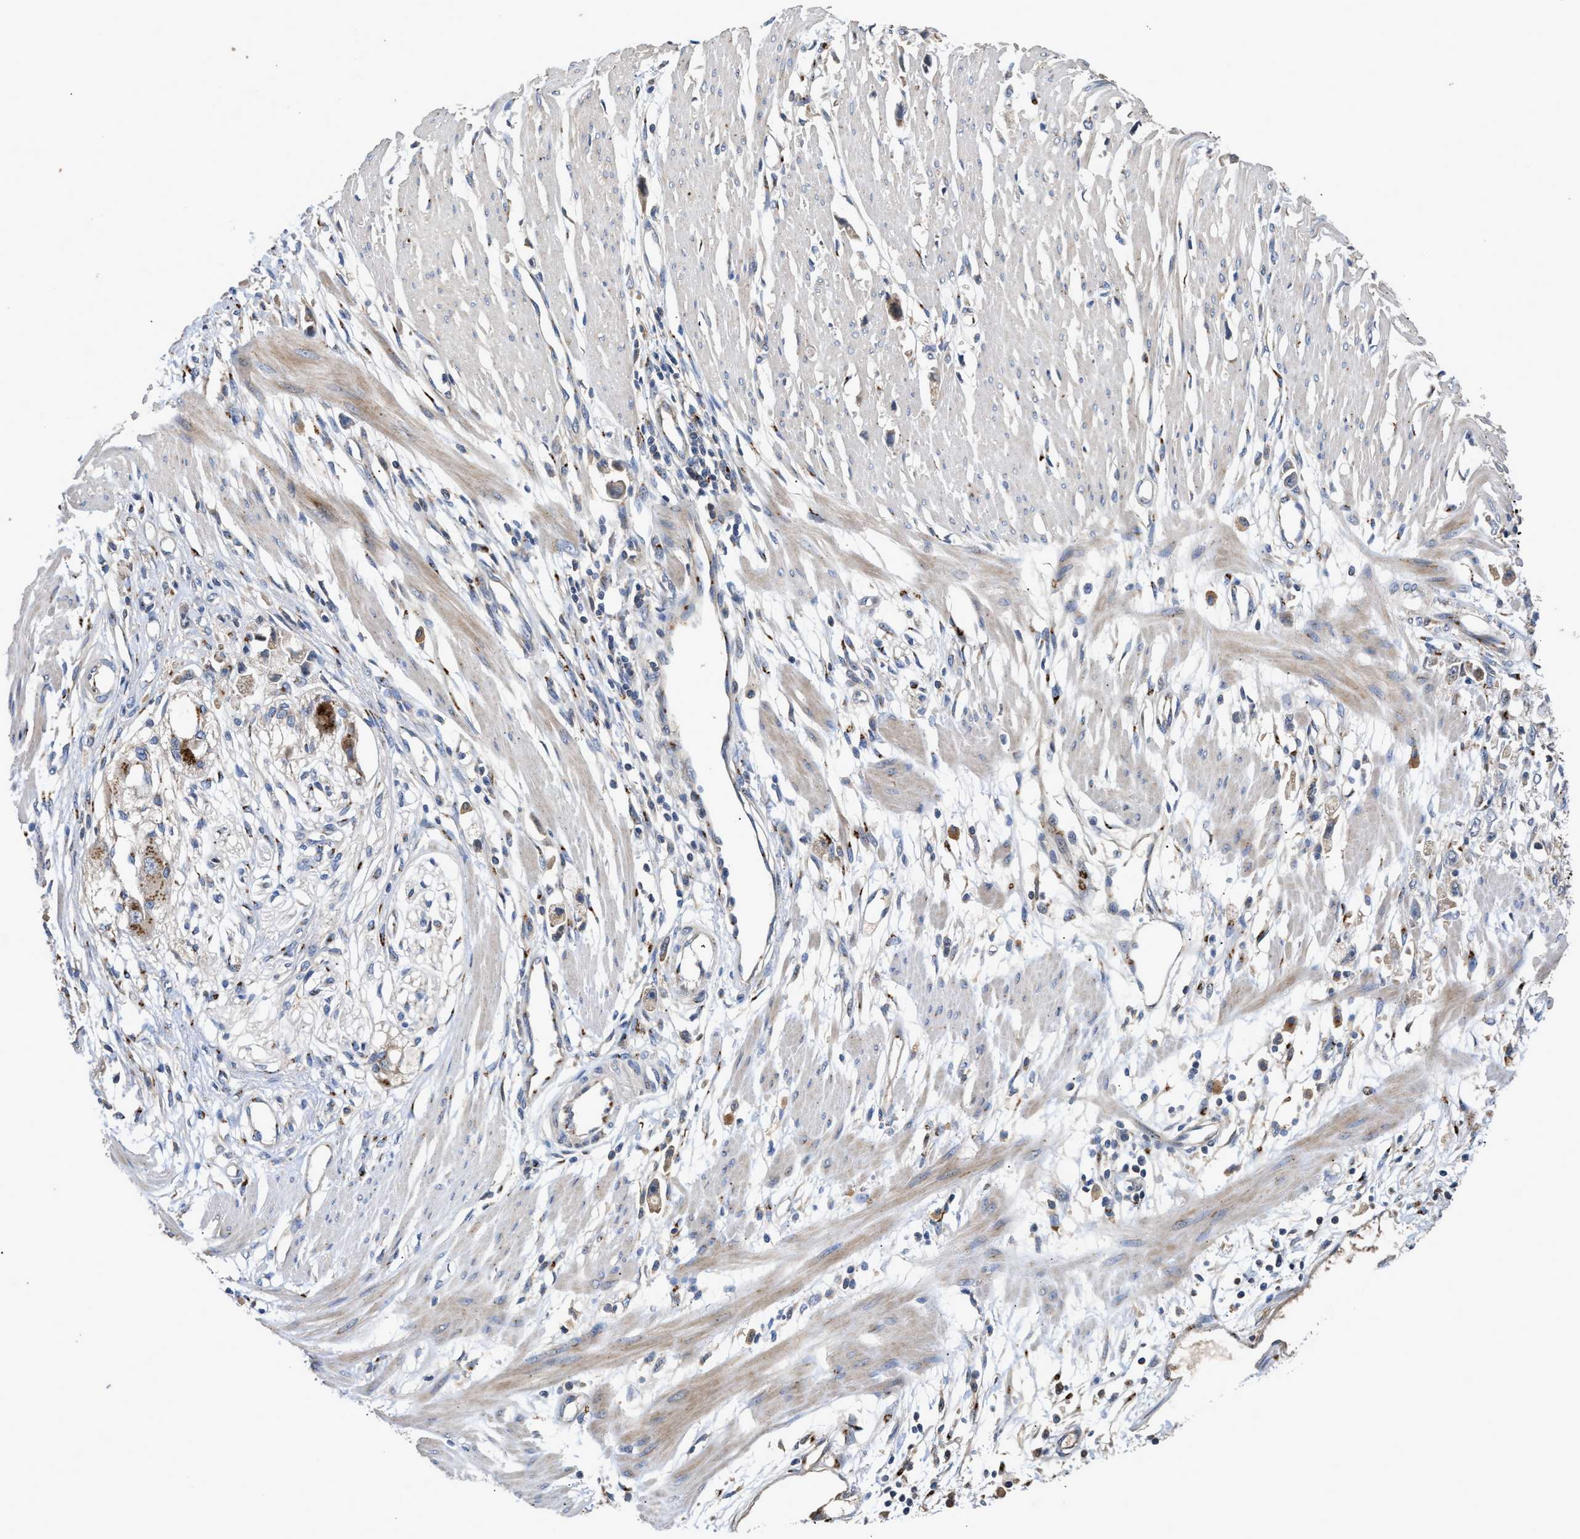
{"staining": {"intensity": "negative", "quantity": "none", "location": "none"}, "tissue": "stomach cancer", "cell_type": "Tumor cells", "image_type": "cancer", "snomed": [{"axis": "morphology", "description": "Adenocarcinoma, NOS"}, {"axis": "topography", "description": "Stomach"}], "caption": "There is no significant expression in tumor cells of stomach cancer (adenocarcinoma).", "gene": "SIK2", "patient": {"sex": "female", "age": 59}}